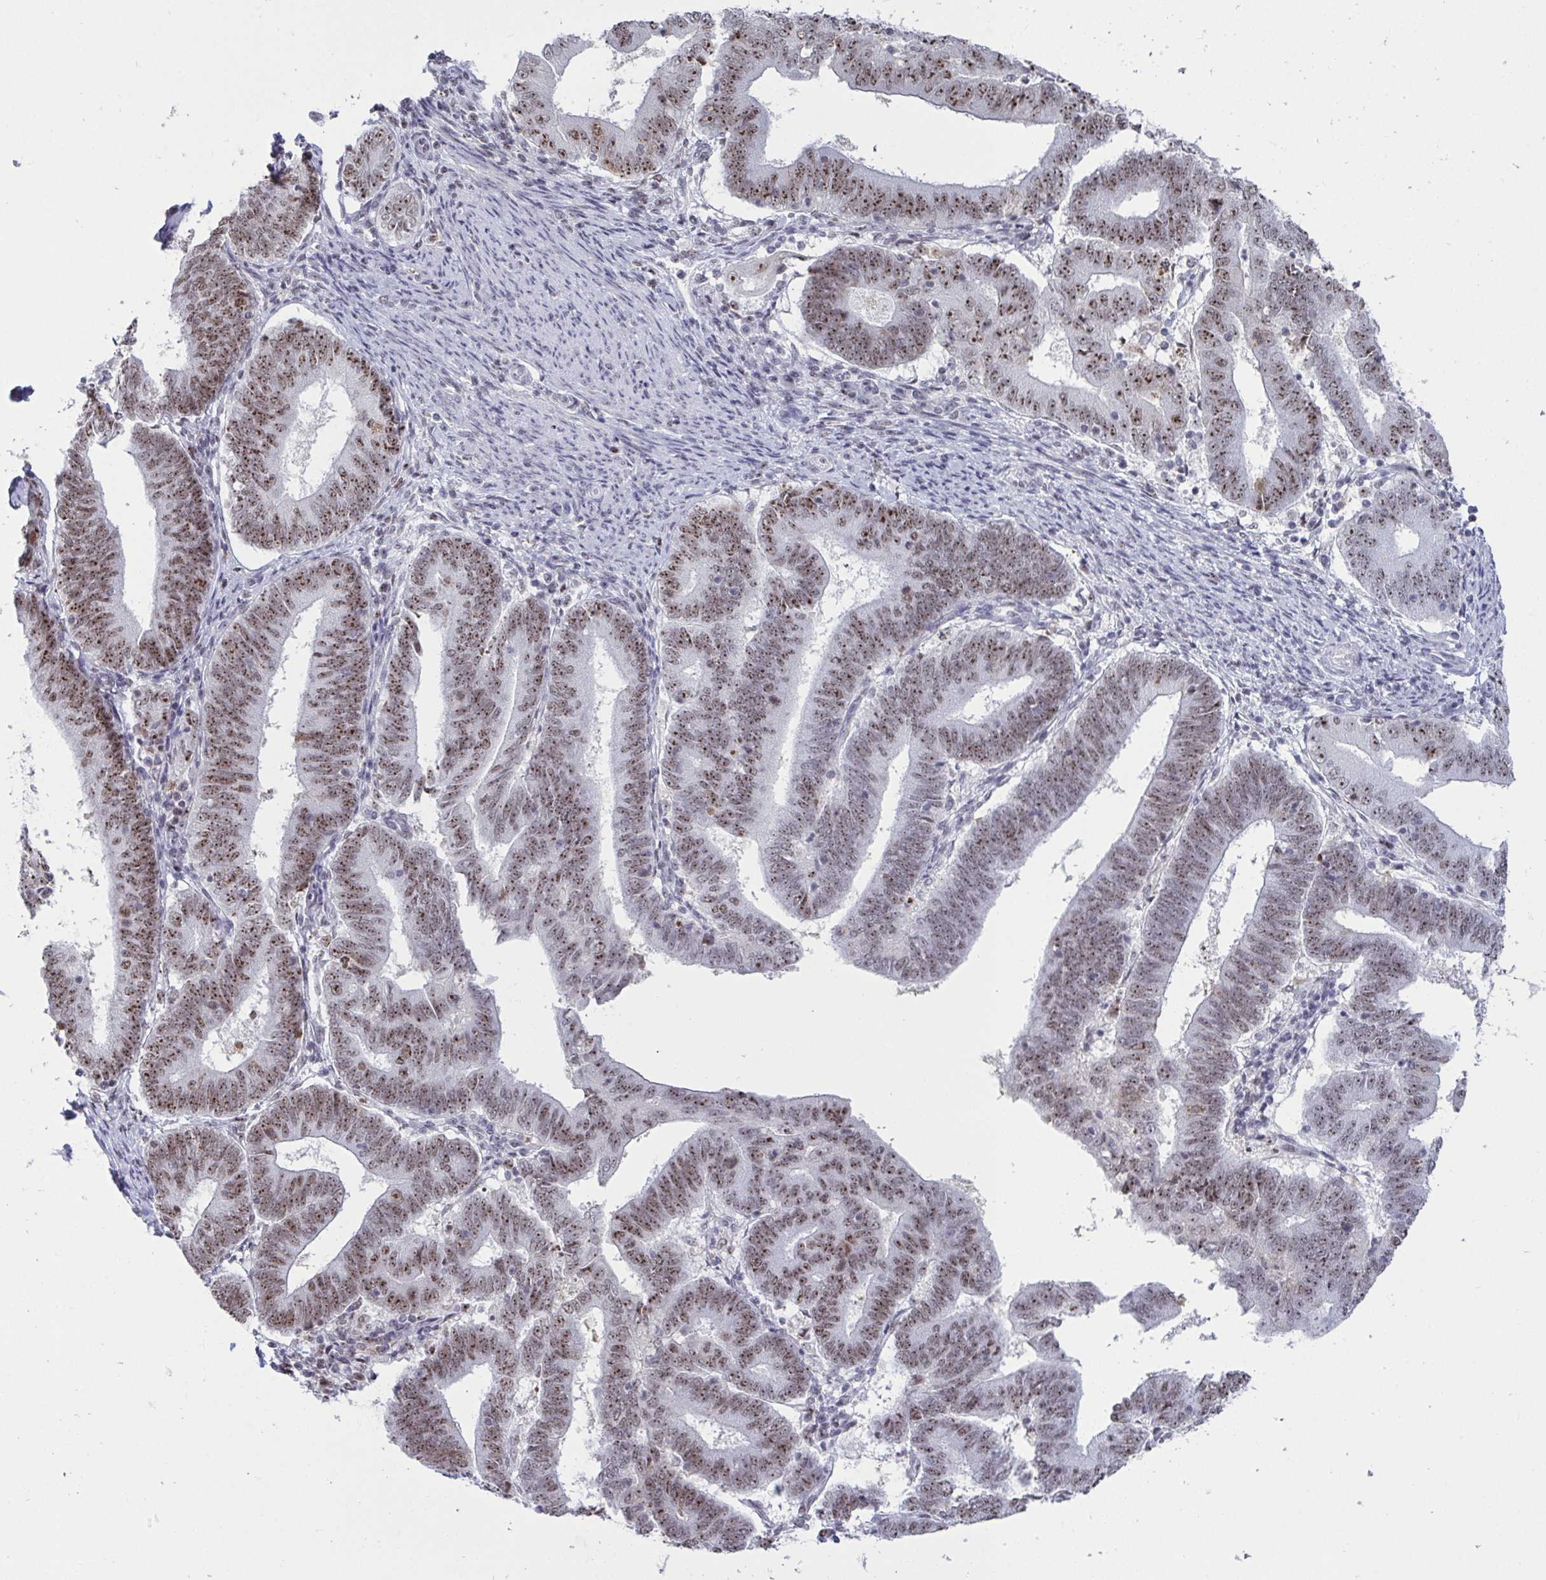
{"staining": {"intensity": "moderate", "quantity": ">75%", "location": "nuclear"}, "tissue": "endometrial cancer", "cell_type": "Tumor cells", "image_type": "cancer", "snomed": [{"axis": "morphology", "description": "Adenocarcinoma, NOS"}, {"axis": "topography", "description": "Endometrium"}], "caption": "Tumor cells display medium levels of moderate nuclear expression in about >75% of cells in adenocarcinoma (endometrial).", "gene": "SUPT16H", "patient": {"sex": "female", "age": 70}}